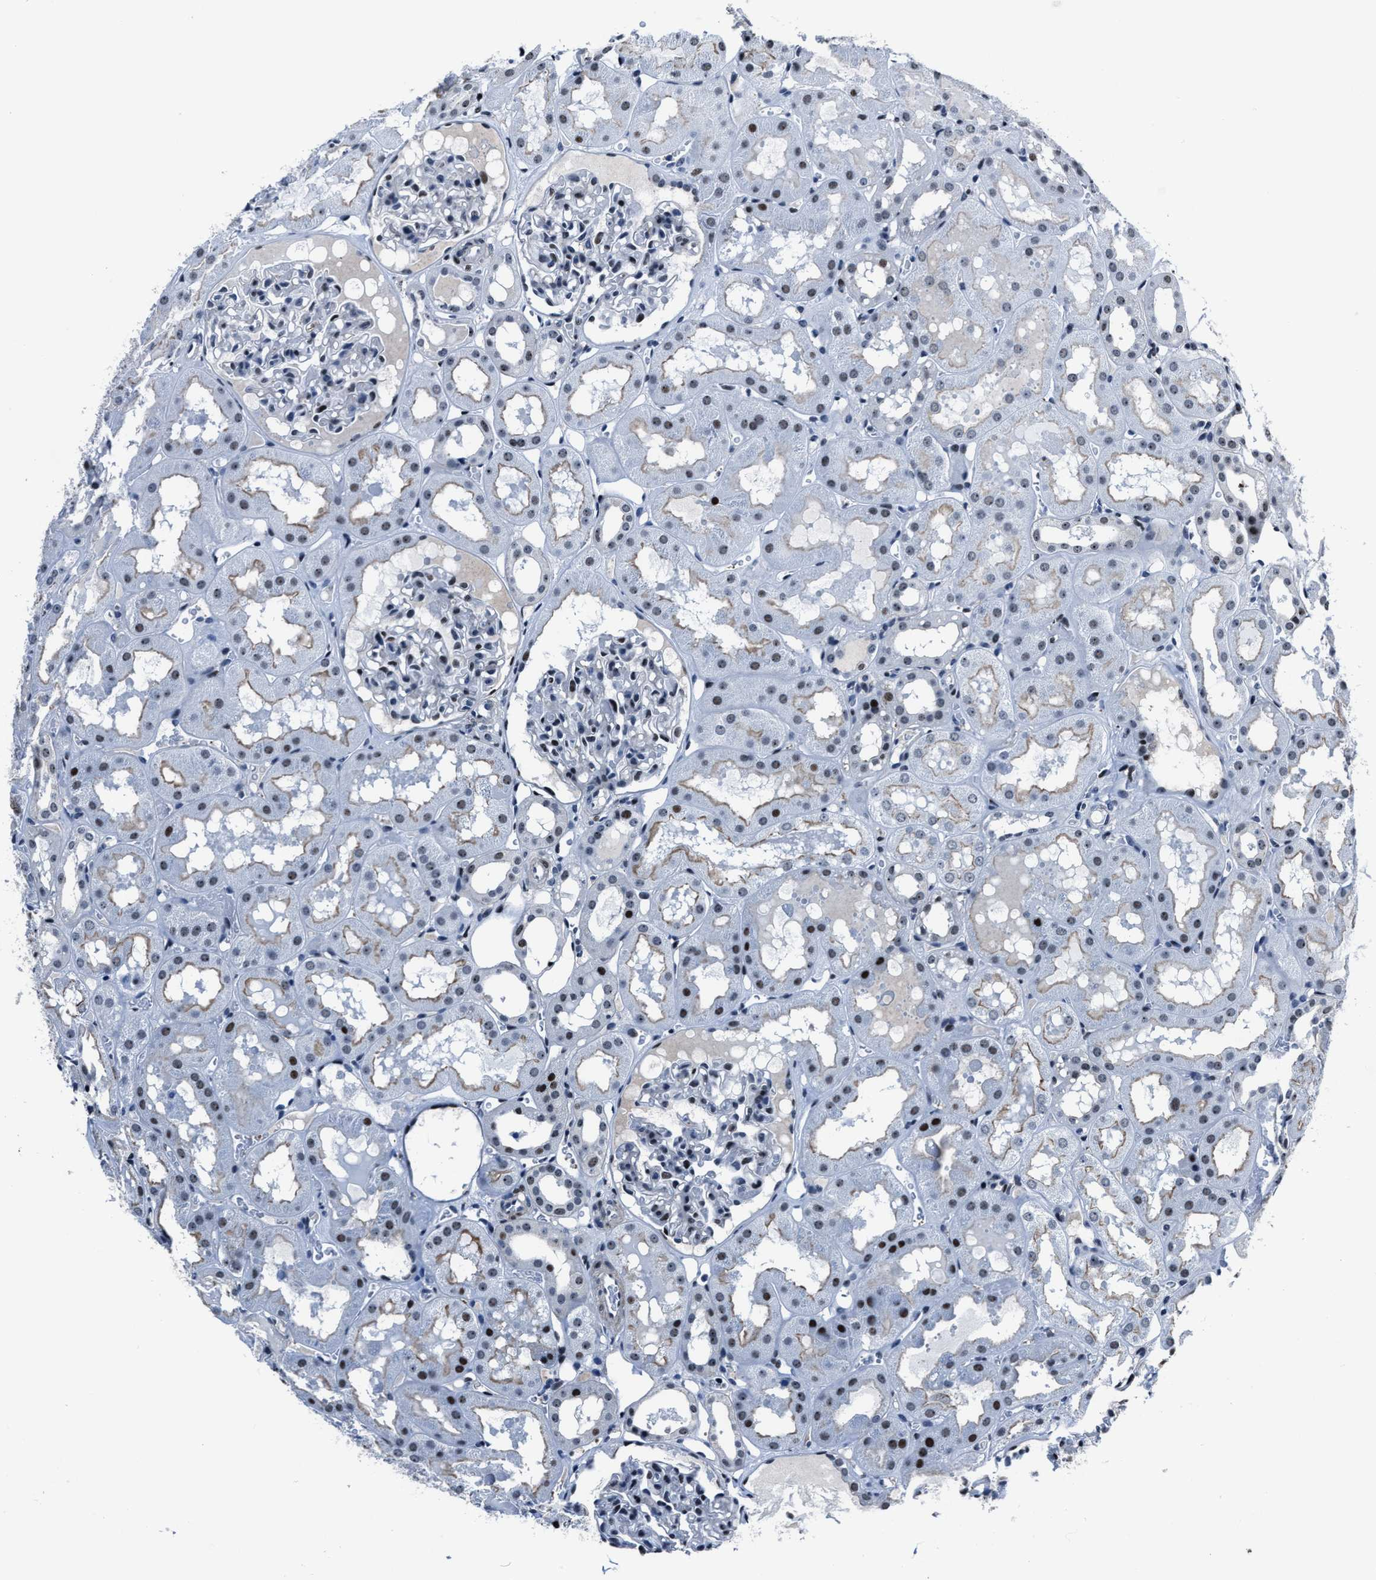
{"staining": {"intensity": "moderate", "quantity": "<25%", "location": "nuclear"}, "tissue": "kidney", "cell_type": "Cells in glomeruli", "image_type": "normal", "snomed": [{"axis": "morphology", "description": "Normal tissue, NOS"}, {"axis": "topography", "description": "Kidney"}, {"axis": "topography", "description": "Urinary bladder"}], "caption": "Immunohistochemistry (DAB) staining of normal kidney demonstrates moderate nuclear protein staining in about <25% of cells in glomeruli. The protein is stained brown, and the nuclei are stained in blue (DAB (3,3'-diaminobenzidine) IHC with brightfield microscopy, high magnification).", "gene": "PPIE", "patient": {"sex": "male", "age": 16}}